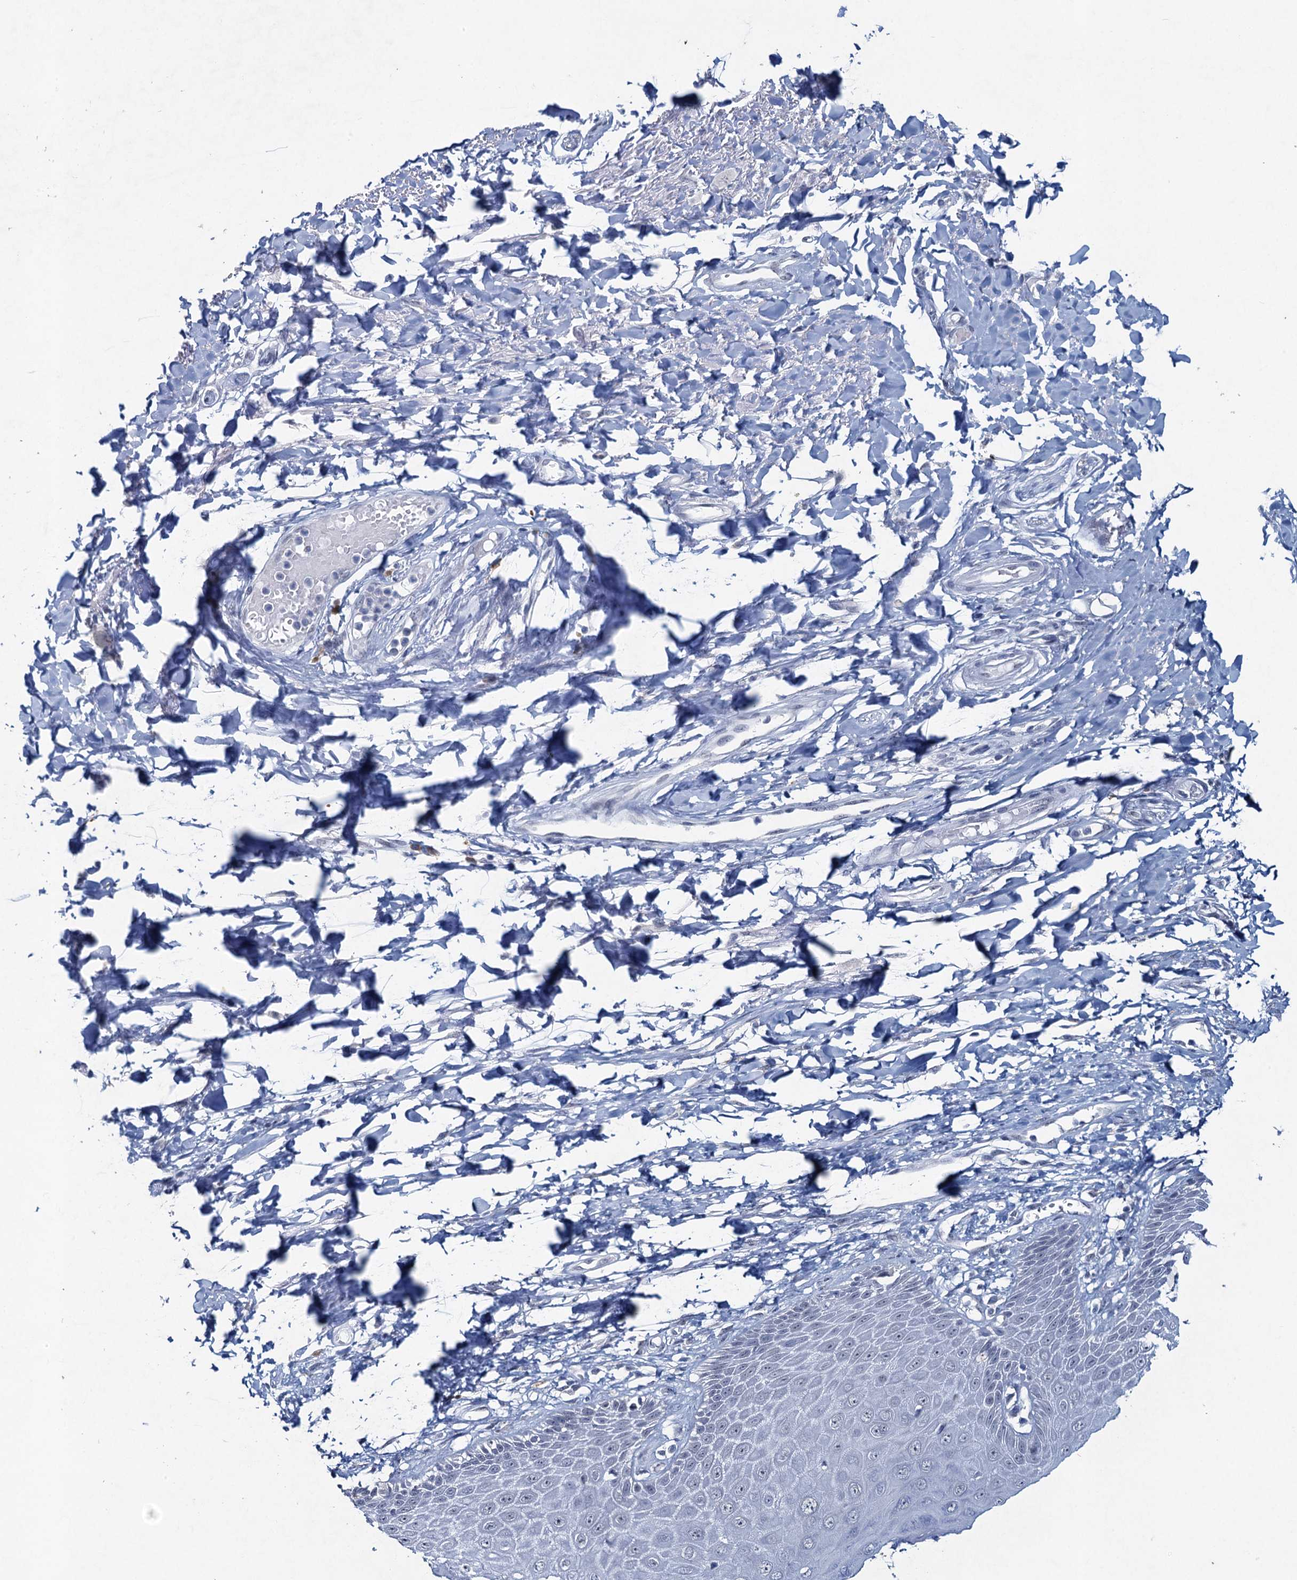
{"staining": {"intensity": "negative", "quantity": "none", "location": "none"}, "tissue": "skin", "cell_type": "Epidermal cells", "image_type": "normal", "snomed": [{"axis": "morphology", "description": "Normal tissue, NOS"}, {"axis": "topography", "description": "Anal"}], "caption": "This is a micrograph of IHC staining of normal skin, which shows no staining in epidermal cells. (DAB IHC with hematoxylin counter stain).", "gene": "ENSG00000230707", "patient": {"sex": "male", "age": 78}}